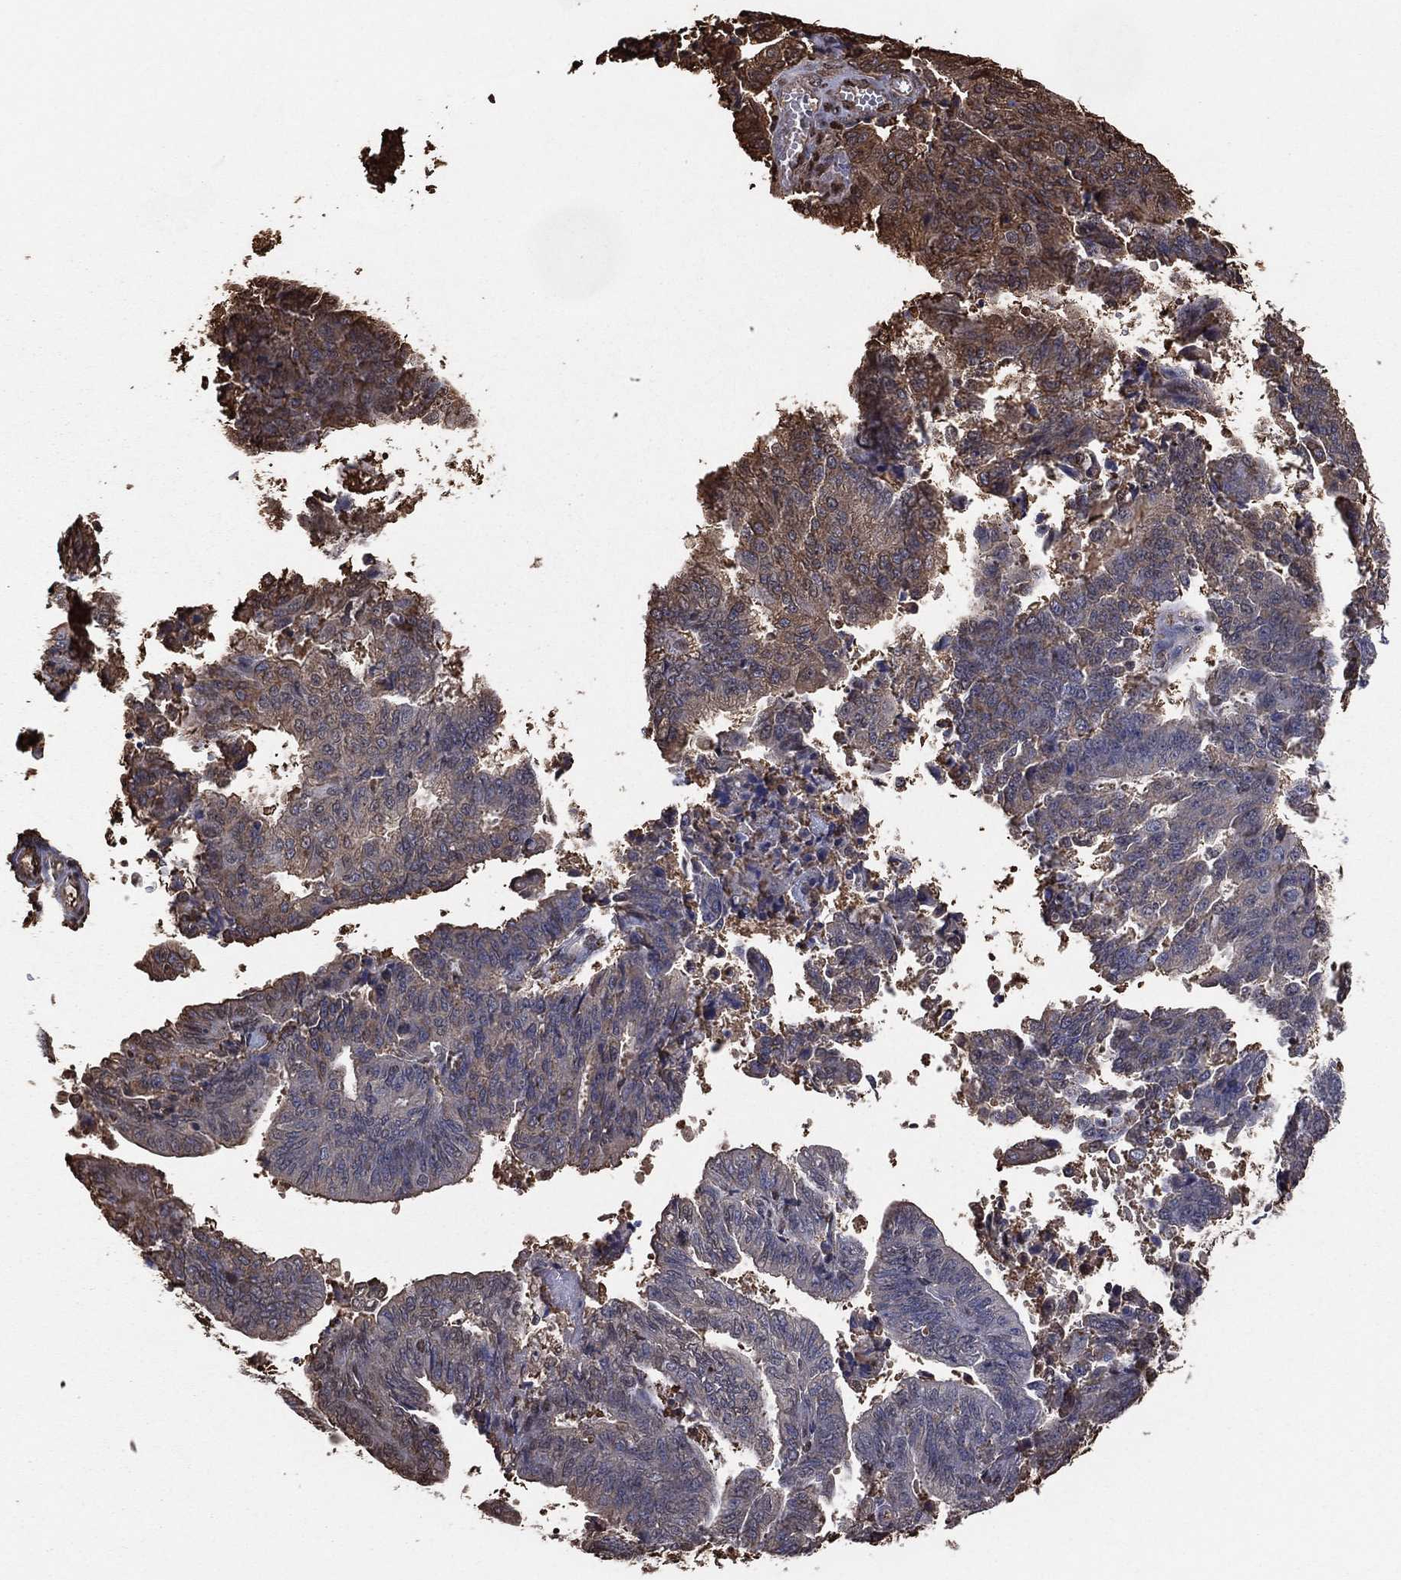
{"staining": {"intensity": "strong", "quantity": "<25%", "location": "cytoplasmic/membranous"}, "tissue": "endometrial cancer", "cell_type": "Tumor cells", "image_type": "cancer", "snomed": [{"axis": "morphology", "description": "Adenocarcinoma, NOS"}, {"axis": "topography", "description": "Endometrium"}], "caption": "Endometrial adenocarcinoma stained with a brown dye displays strong cytoplasmic/membranous positive expression in approximately <25% of tumor cells.", "gene": "GAPDH", "patient": {"sex": "female", "age": 82}}